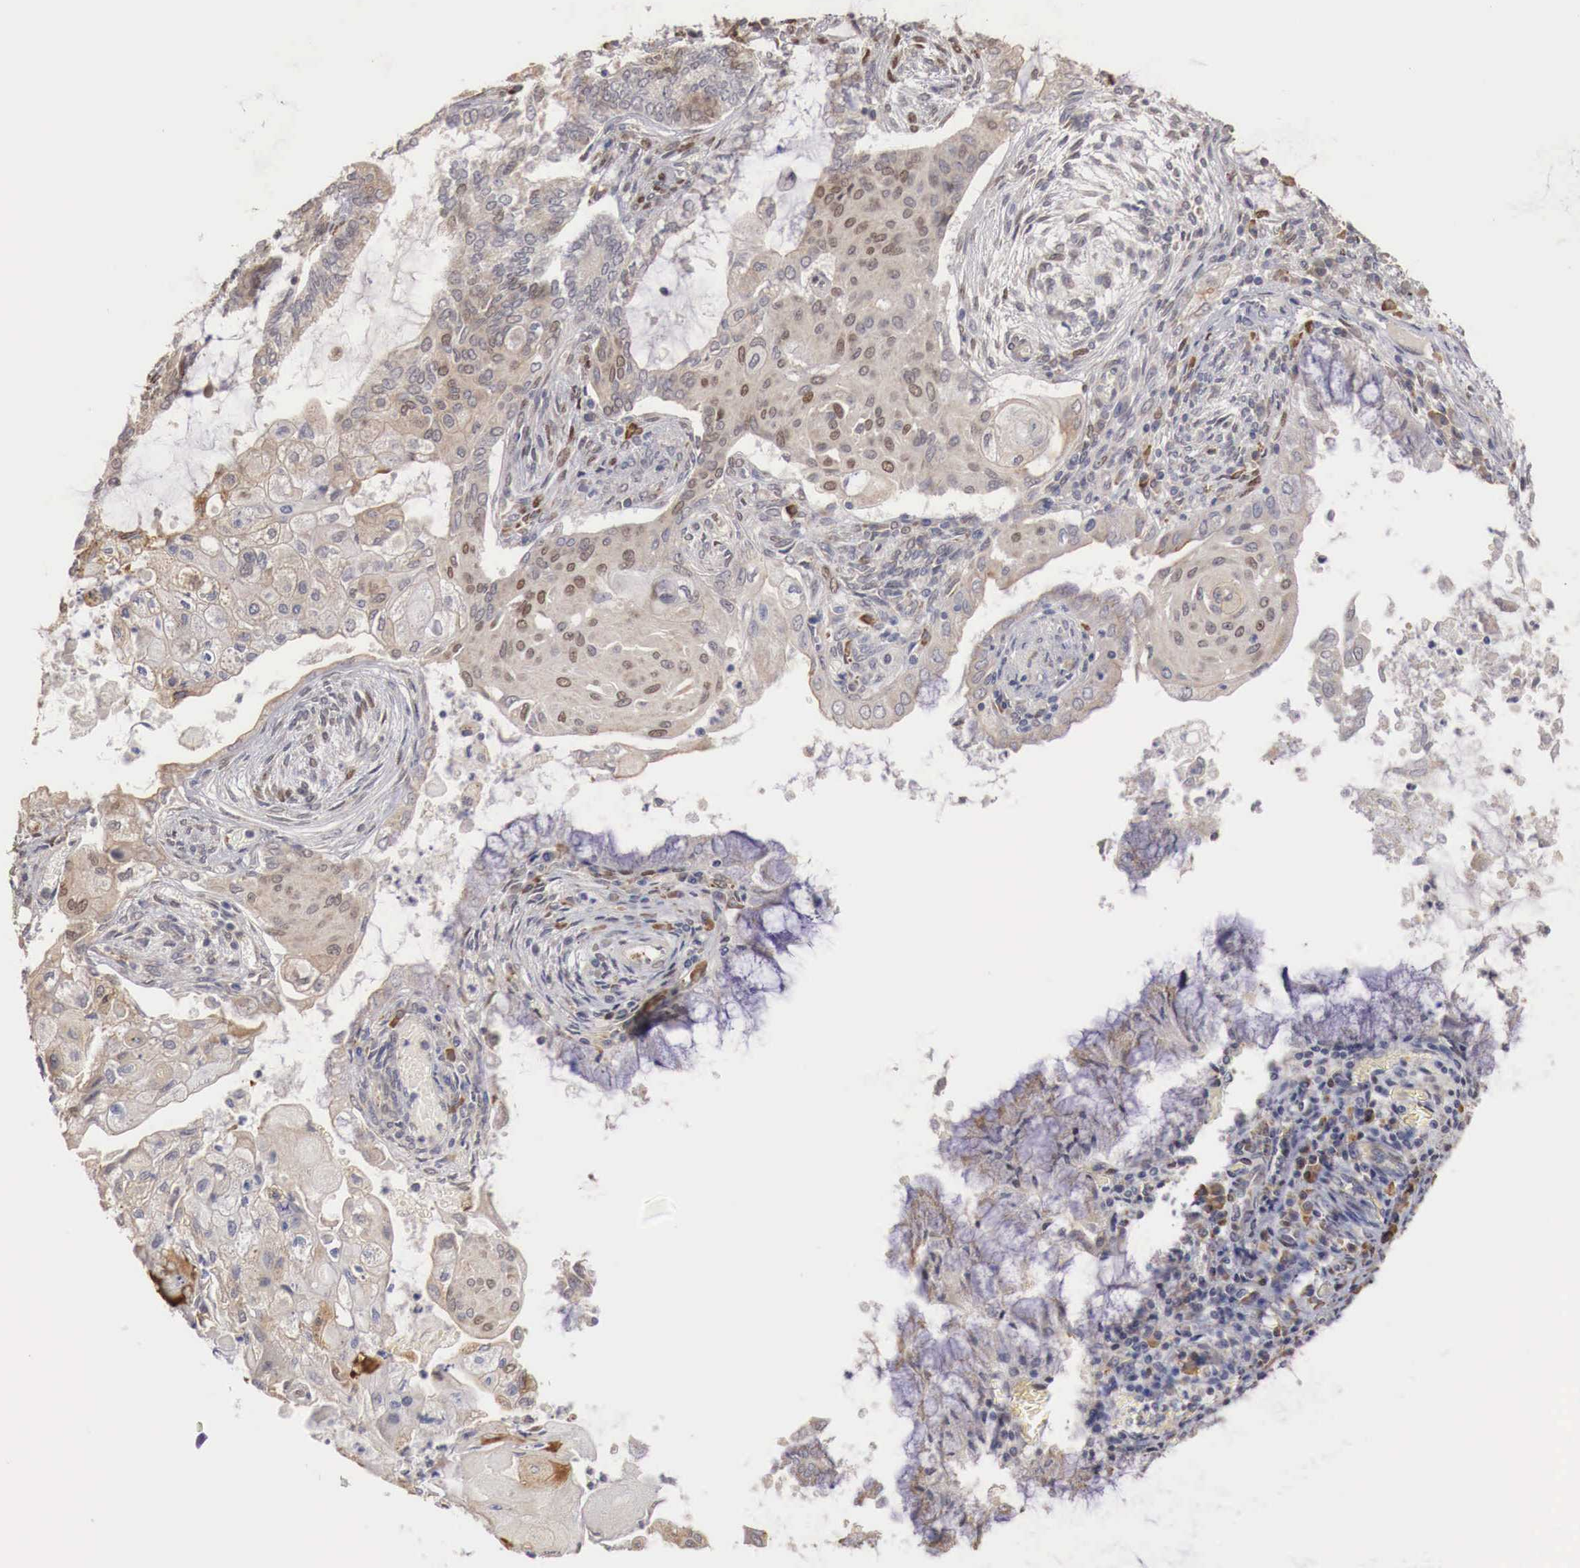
{"staining": {"intensity": "weak", "quantity": "25%-75%", "location": "nuclear"}, "tissue": "endometrial cancer", "cell_type": "Tumor cells", "image_type": "cancer", "snomed": [{"axis": "morphology", "description": "Adenocarcinoma, NOS"}, {"axis": "topography", "description": "Endometrium"}], "caption": "Brown immunohistochemical staining in human adenocarcinoma (endometrial) shows weak nuclear positivity in about 25%-75% of tumor cells.", "gene": "KHDRBS2", "patient": {"sex": "female", "age": 79}}